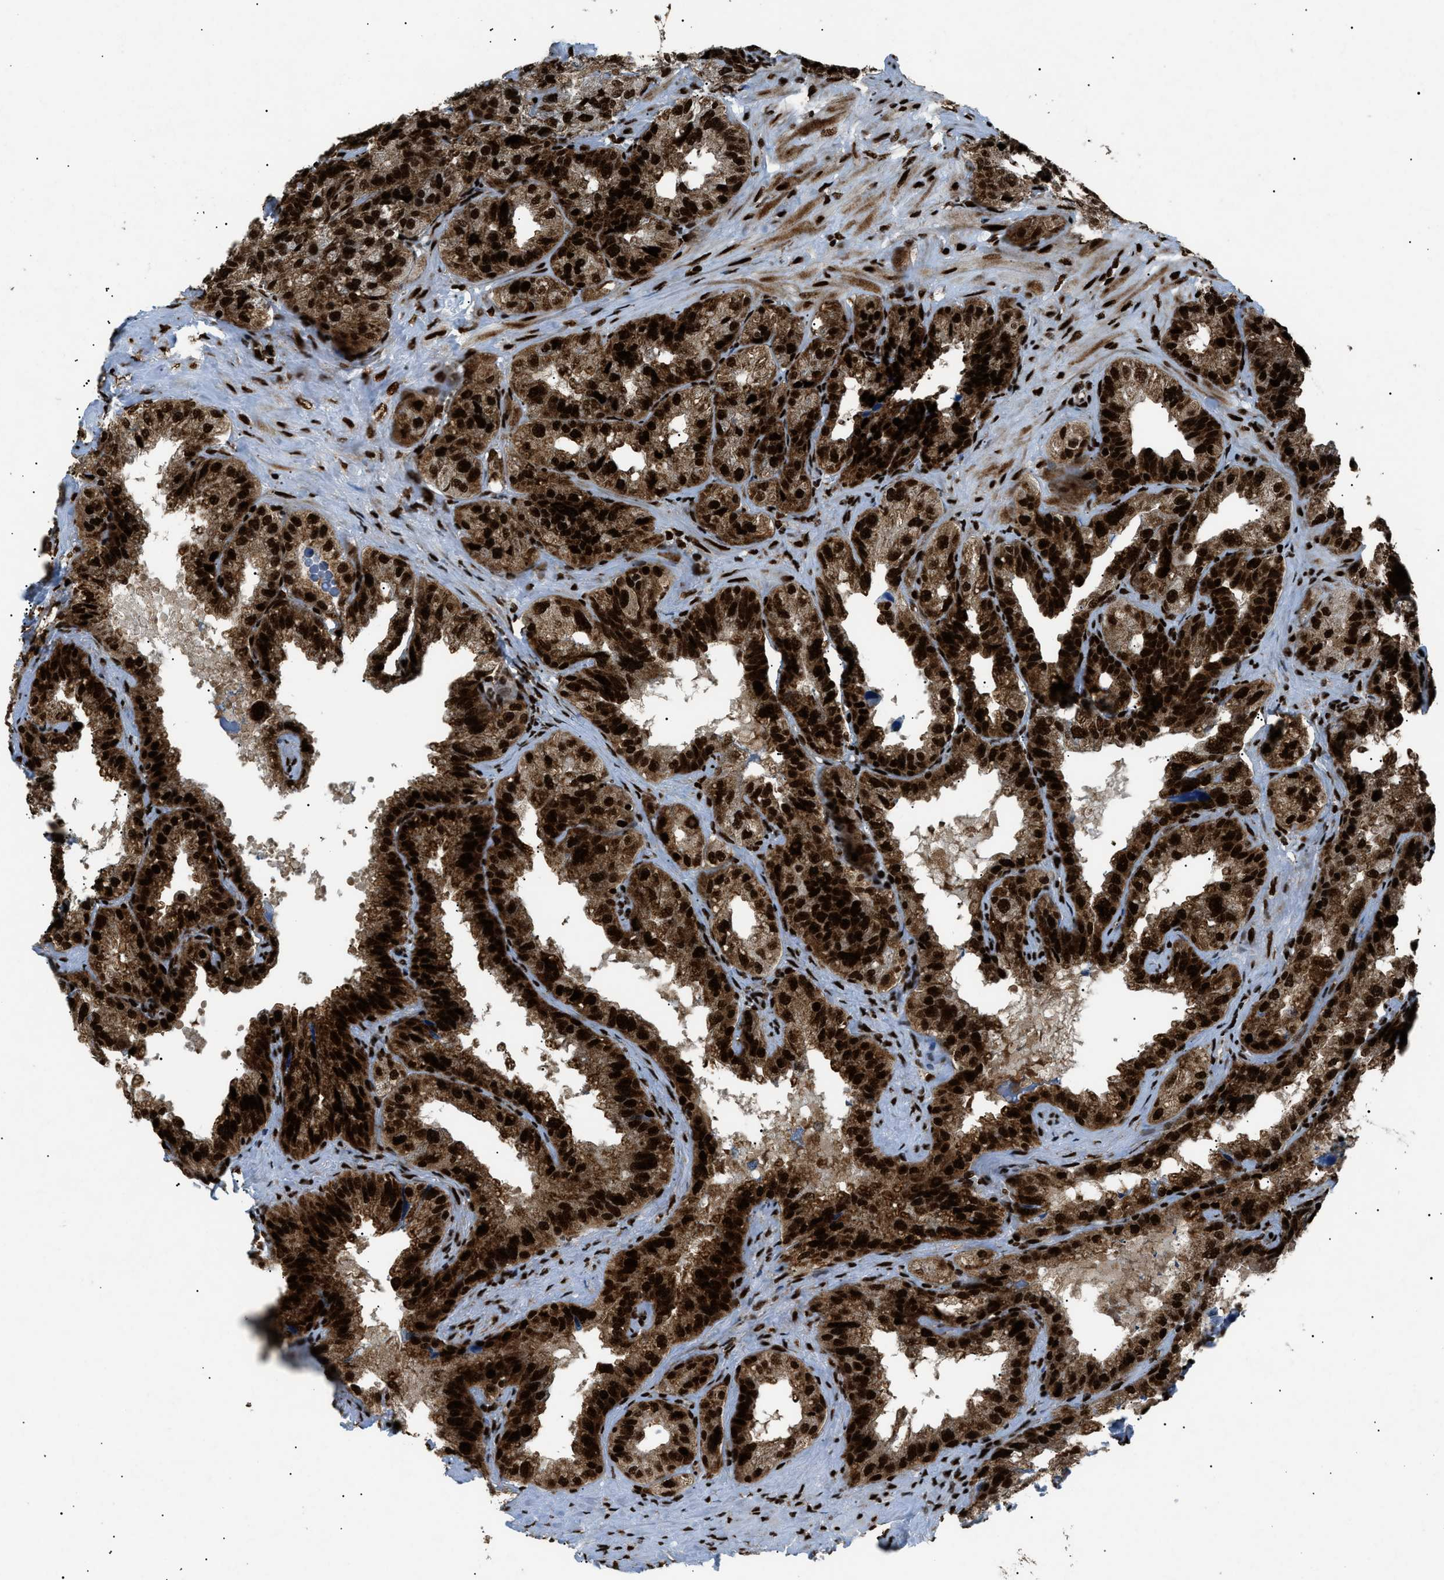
{"staining": {"intensity": "strong", "quantity": ">75%", "location": "cytoplasmic/membranous,nuclear"}, "tissue": "seminal vesicle", "cell_type": "Glandular cells", "image_type": "normal", "snomed": [{"axis": "morphology", "description": "Normal tissue, NOS"}, {"axis": "topography", "description": "Seminal veicle"}], "caption": "Strong cytoplasmic/membranous,nuclear protein expression is present in approximately >75% of glandular cells in seminal vesicle.", "gene": "HNRNPK", "patient": {"sex": "male", "age": 68}}